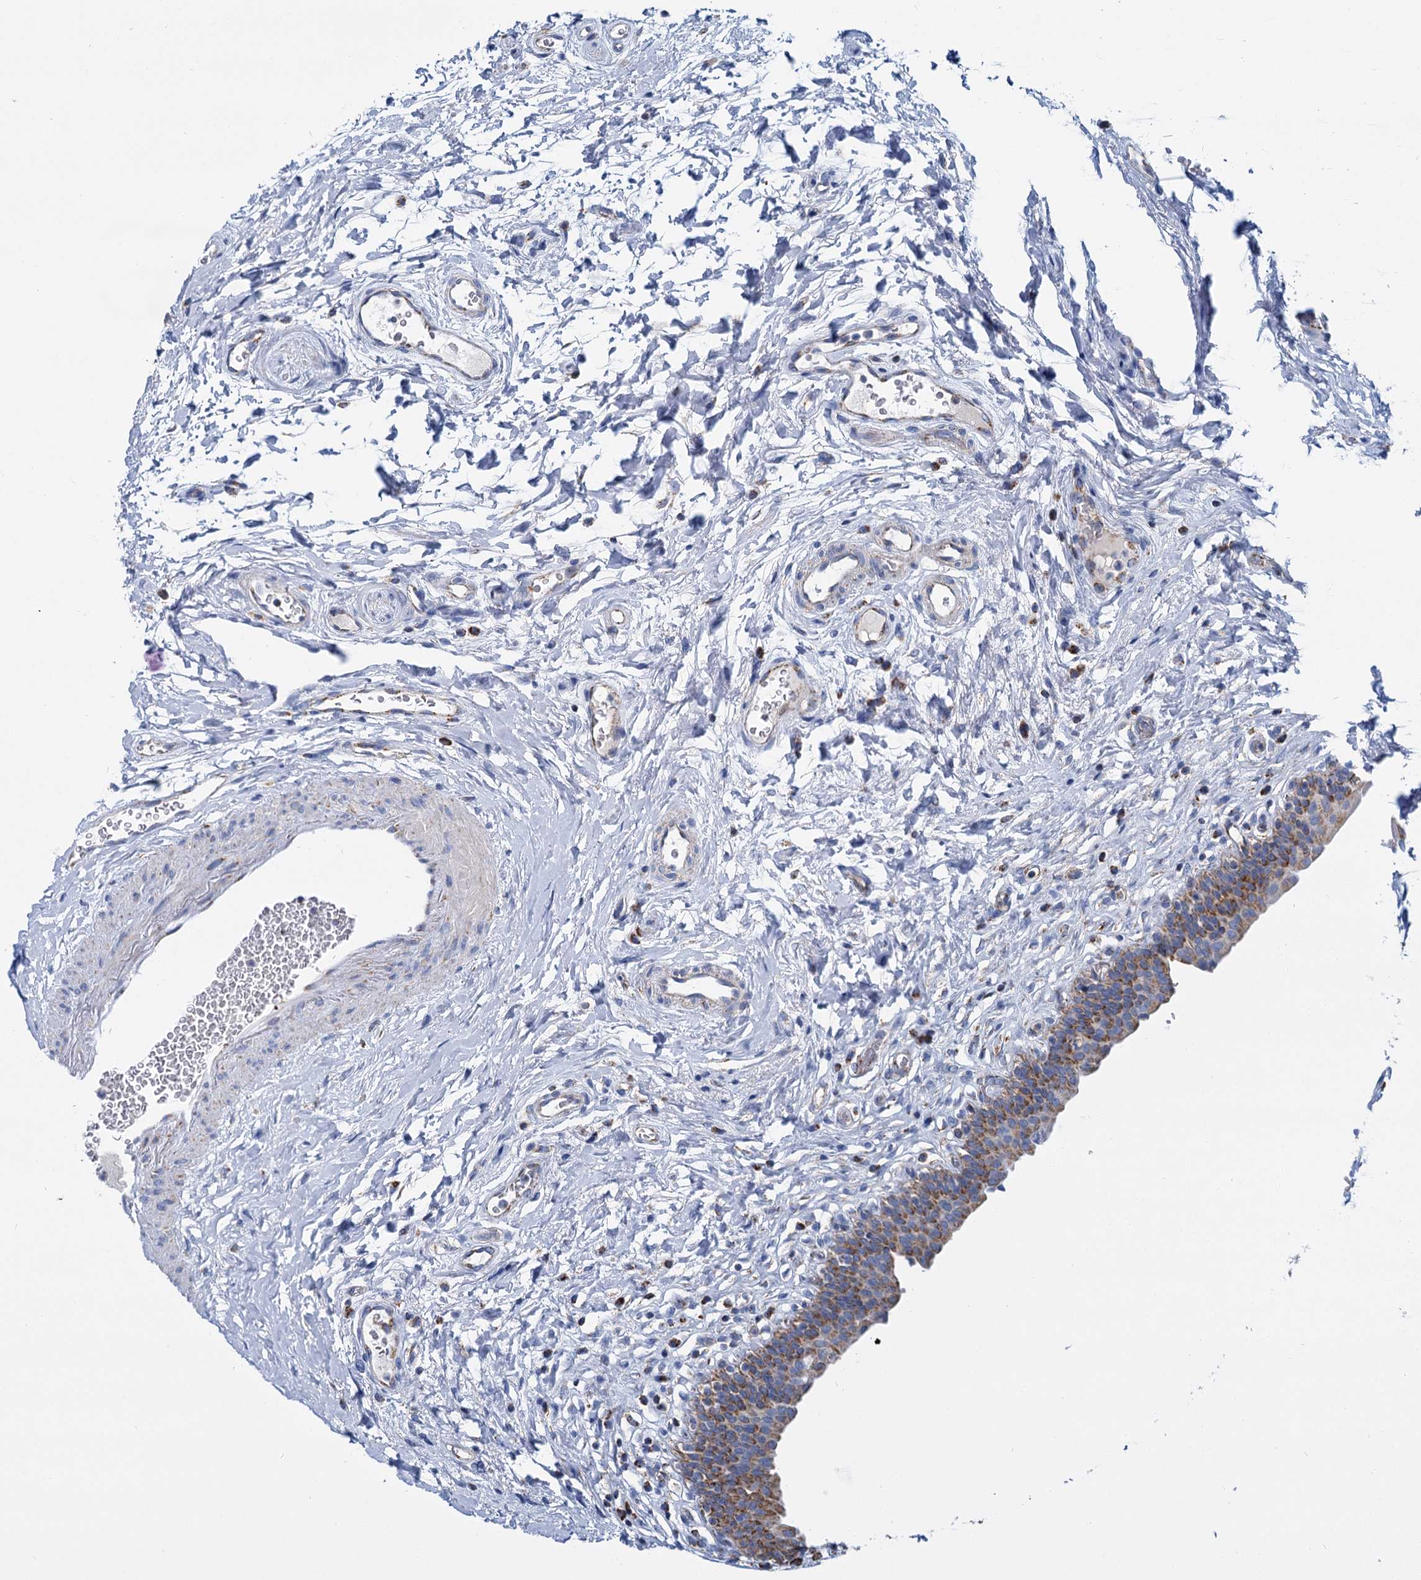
{"staining": {"intensity": "moderate", "quantity": ">75%", "location": "cytoplasmic/membranous"}, "tissue": "urinary bladder", "cell_type": "Urothelial cells", "image_type": "normal", "snomed": [{"axis": "morphology", "description": "Normal tissue, NOS"}, {"axis": "topography", "description": "Urinary bladder"}], "caption": "Immunohistochemistry (IHC) (DAB) staining of benign human urinary bladder exhibits moderate cytoplasmic/membranous protein expression in approximately >75% of urothelial cells. Nuclei are stained in blue.", "gene": "CCP110", "patient": {"sex": "male", "age": 83}}